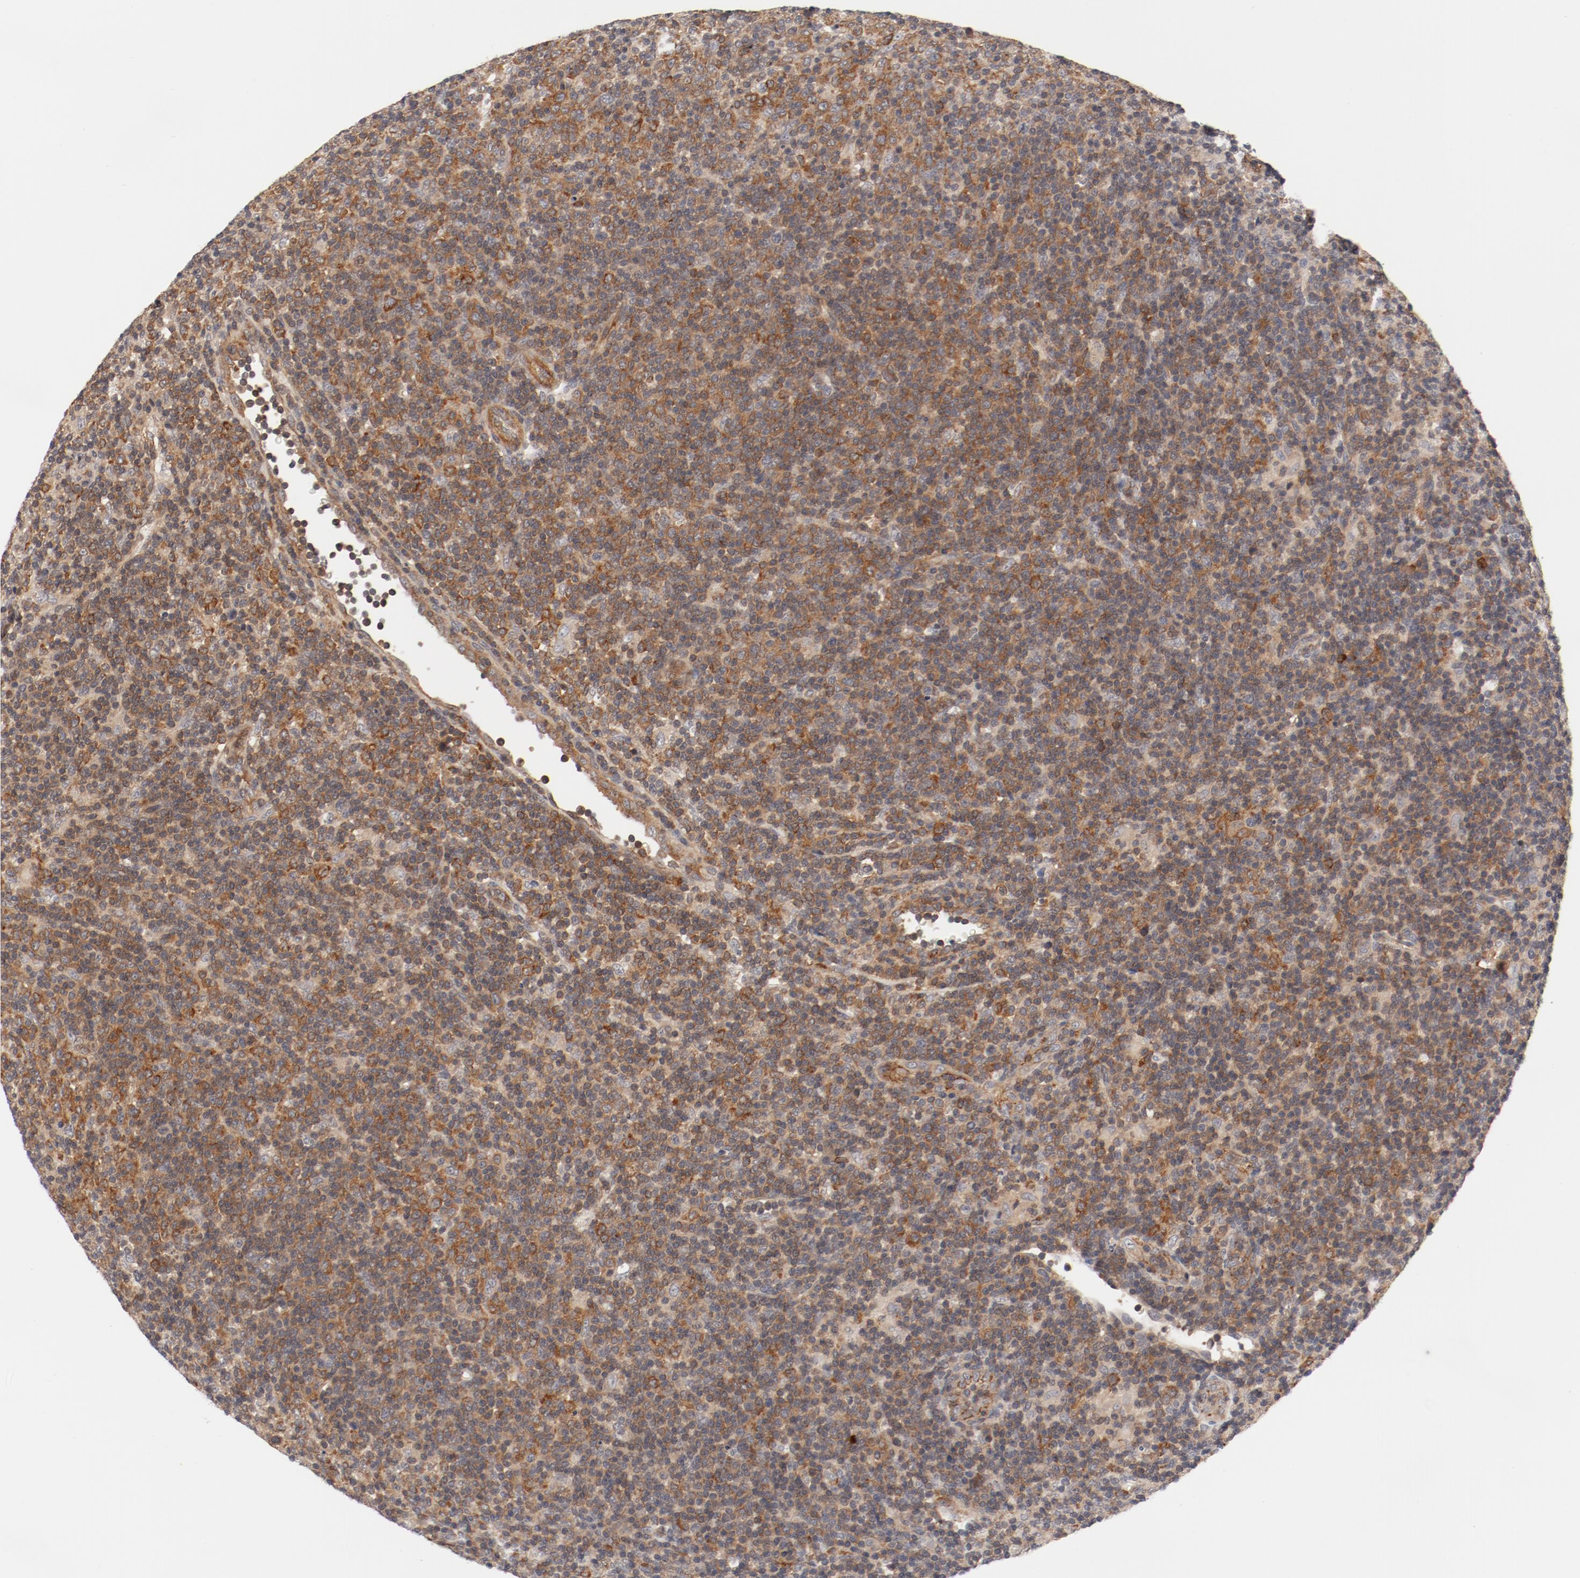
{"staining": {"intensity": "strong", "quantity": ">75%", "location": "cytoplasmic/membranous"}, "tissue": "lymphoma", "cell_type": "Tumor cells", "image_type": "cancer", "snomed": [{"axis": "morphology", "description": "Malignant lymphoma, non-Hodgkin's type, Low grade"}, {"axis": "topography", "description": "Lymph node"}], "caption": "Immunohistochemical staining of human low-grade malignant lymphoma, non-Hodgkin's type displays high levels of strong cytoplasmic/membranous positivity in approximately >75% of tumor cells.", "gene": "ZNF267", "patient": {"sex": "male", "age": 70}}